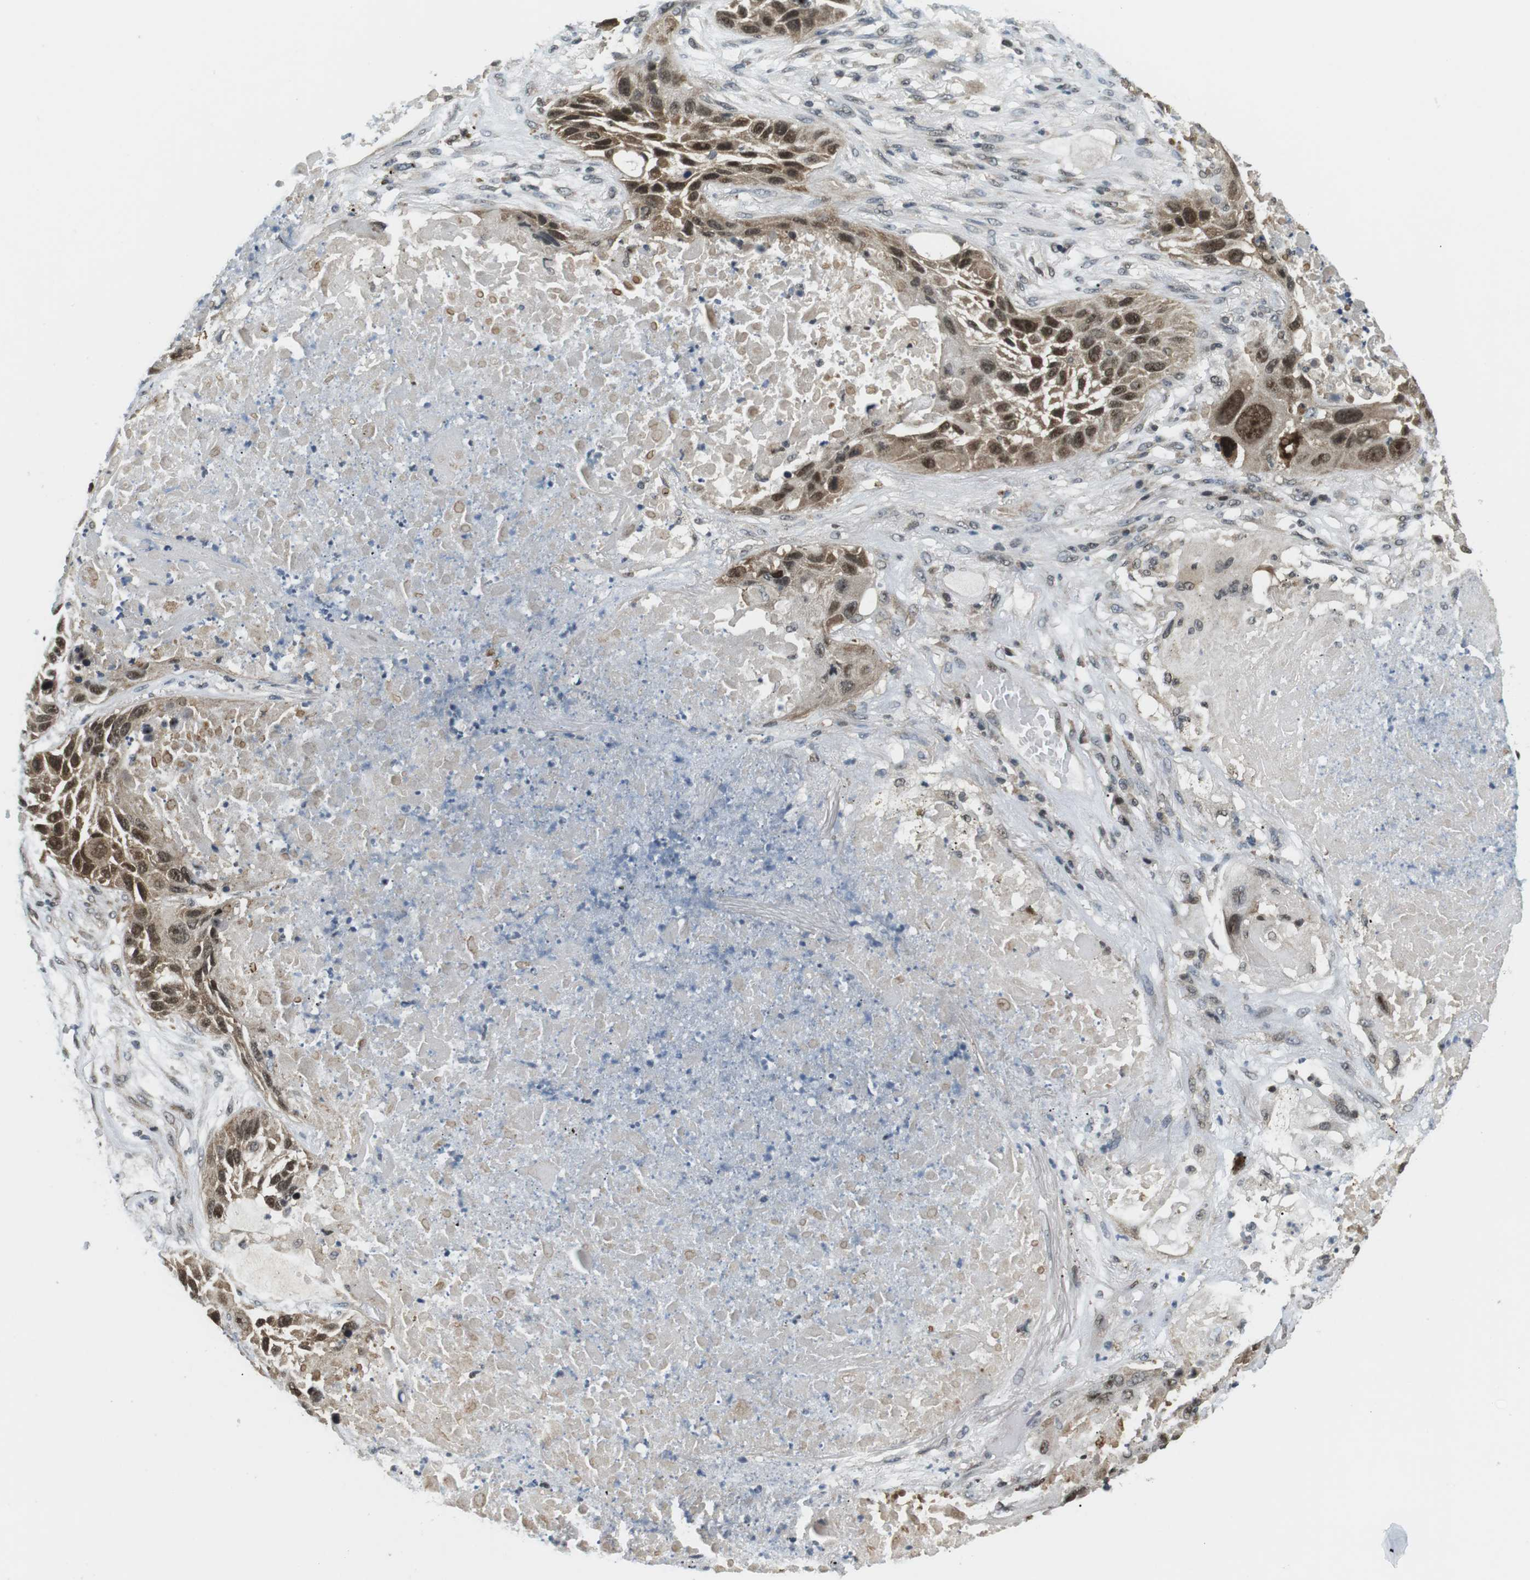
{"staining": {"intensity": "strong", "quantity": ">75%", "location": "cytoplasmic/membranous,nuclear"}, "tissue": "lung cancer", "cell_type": "Tumor cells", "image_type": "cancer", "snomed": [{"axis": "morphology", "description": "Squamous cell carcinoma, NOS"}, {"axis": "topography", "description": "Lung"}], "caption": "High-magnification brightfield microscopy of lung squamous cell carcinoma stained with DAB (brown) and counterstained with hematoxylin (blue). tumor cells exhibit strong cytoplasmic/membranous and nuclear positivity is identified in about>75% of cells. The protein is shown in brown color, while the nuclei are stained blue.", "gene": "CSNK2B", "patient": {"sex": "male", "age": 57}}